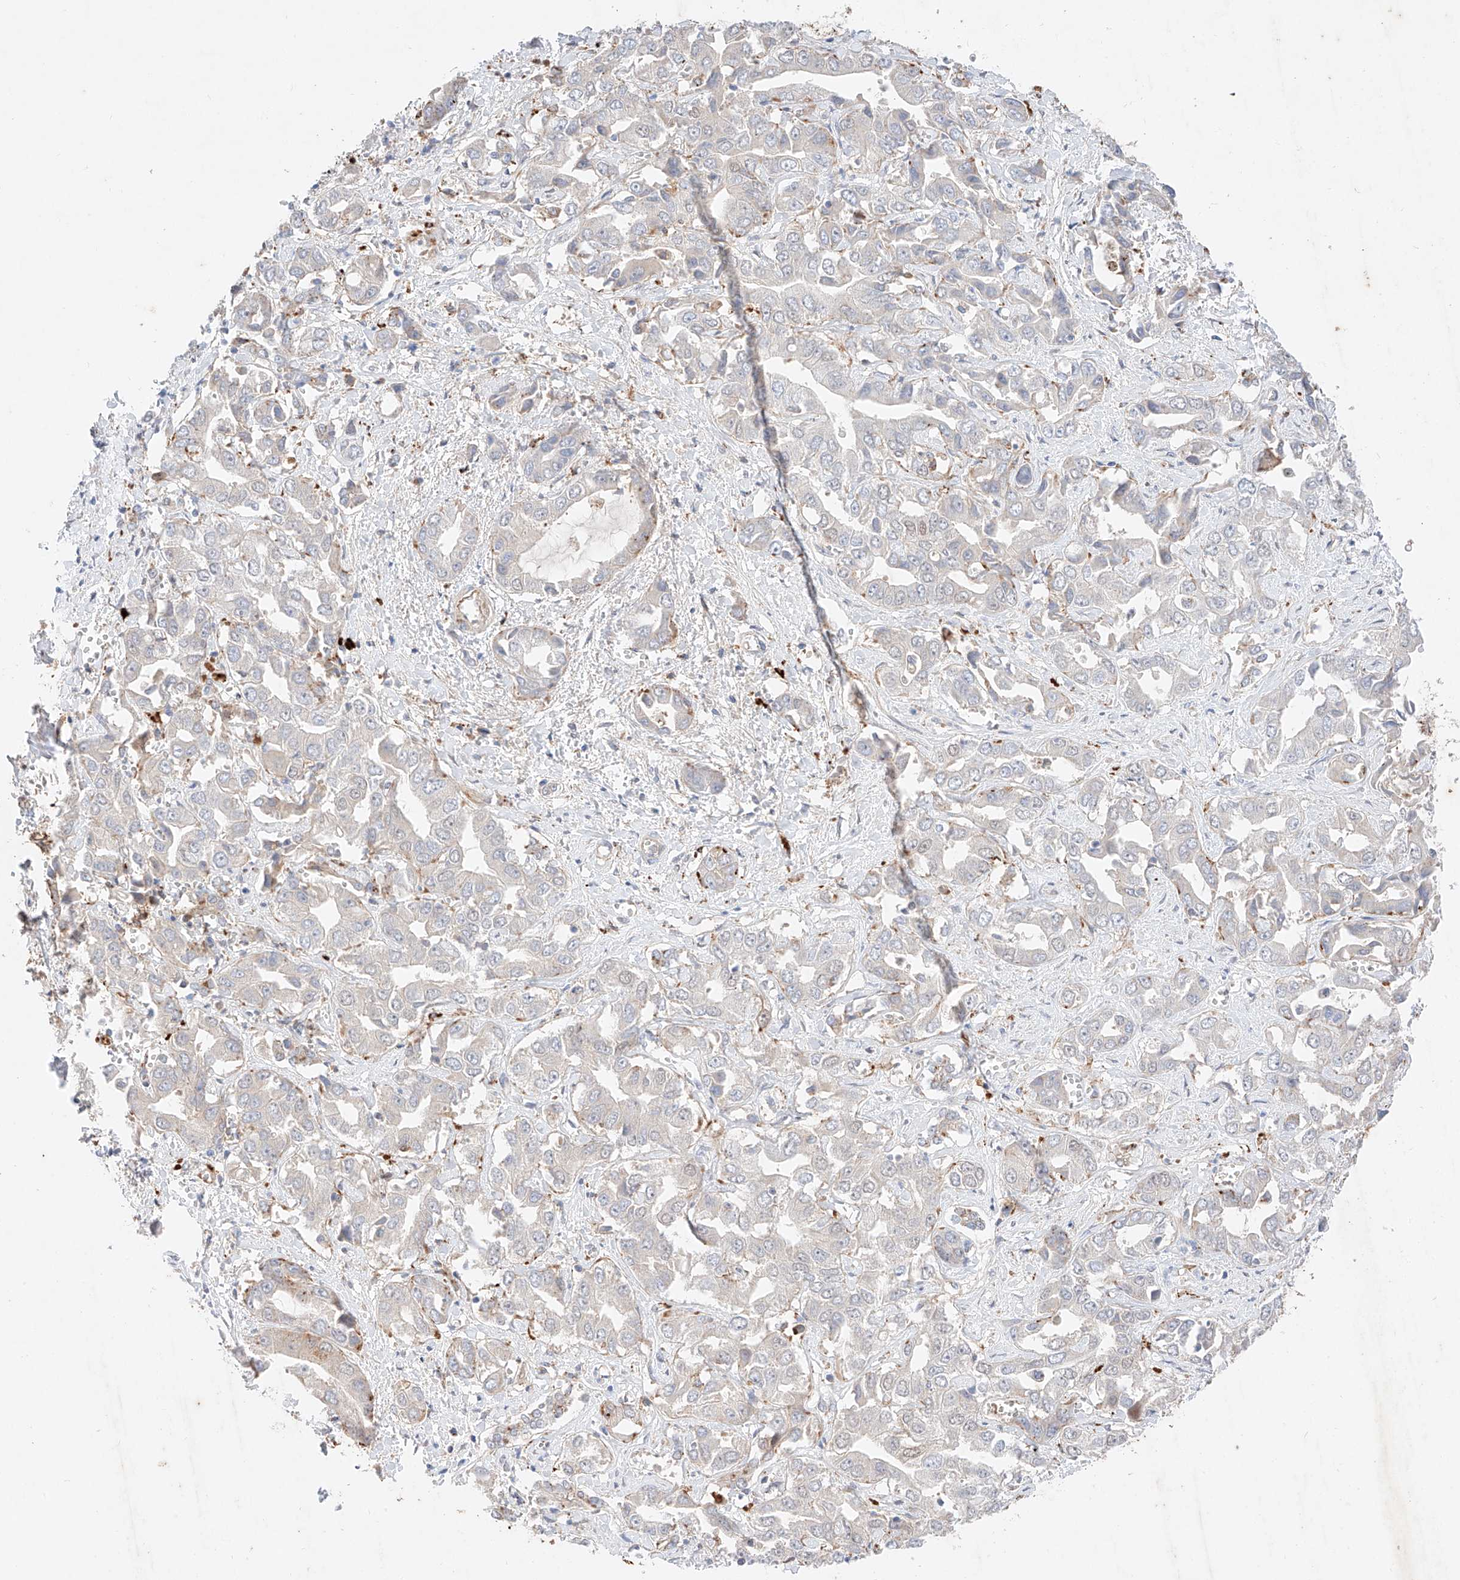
{"staining": {"intensity": "negative", "quantity": "none", "location": "none"}, "tissue": "liver cancer", "cell_type": "Tumor cells", "image_type": "cancer", "snomed": [{"axis": "morphology", "description": "Cholangiocarcinoma"}, {"axis": "topography", "description": "Liver"}], "caption": "Immunohistochemical staining of liver cholangiocarcinoma exhibits no significant expression in tumor cells.", "gene": "GCNT1", "patient": {"sex": "female", "age": 52}}